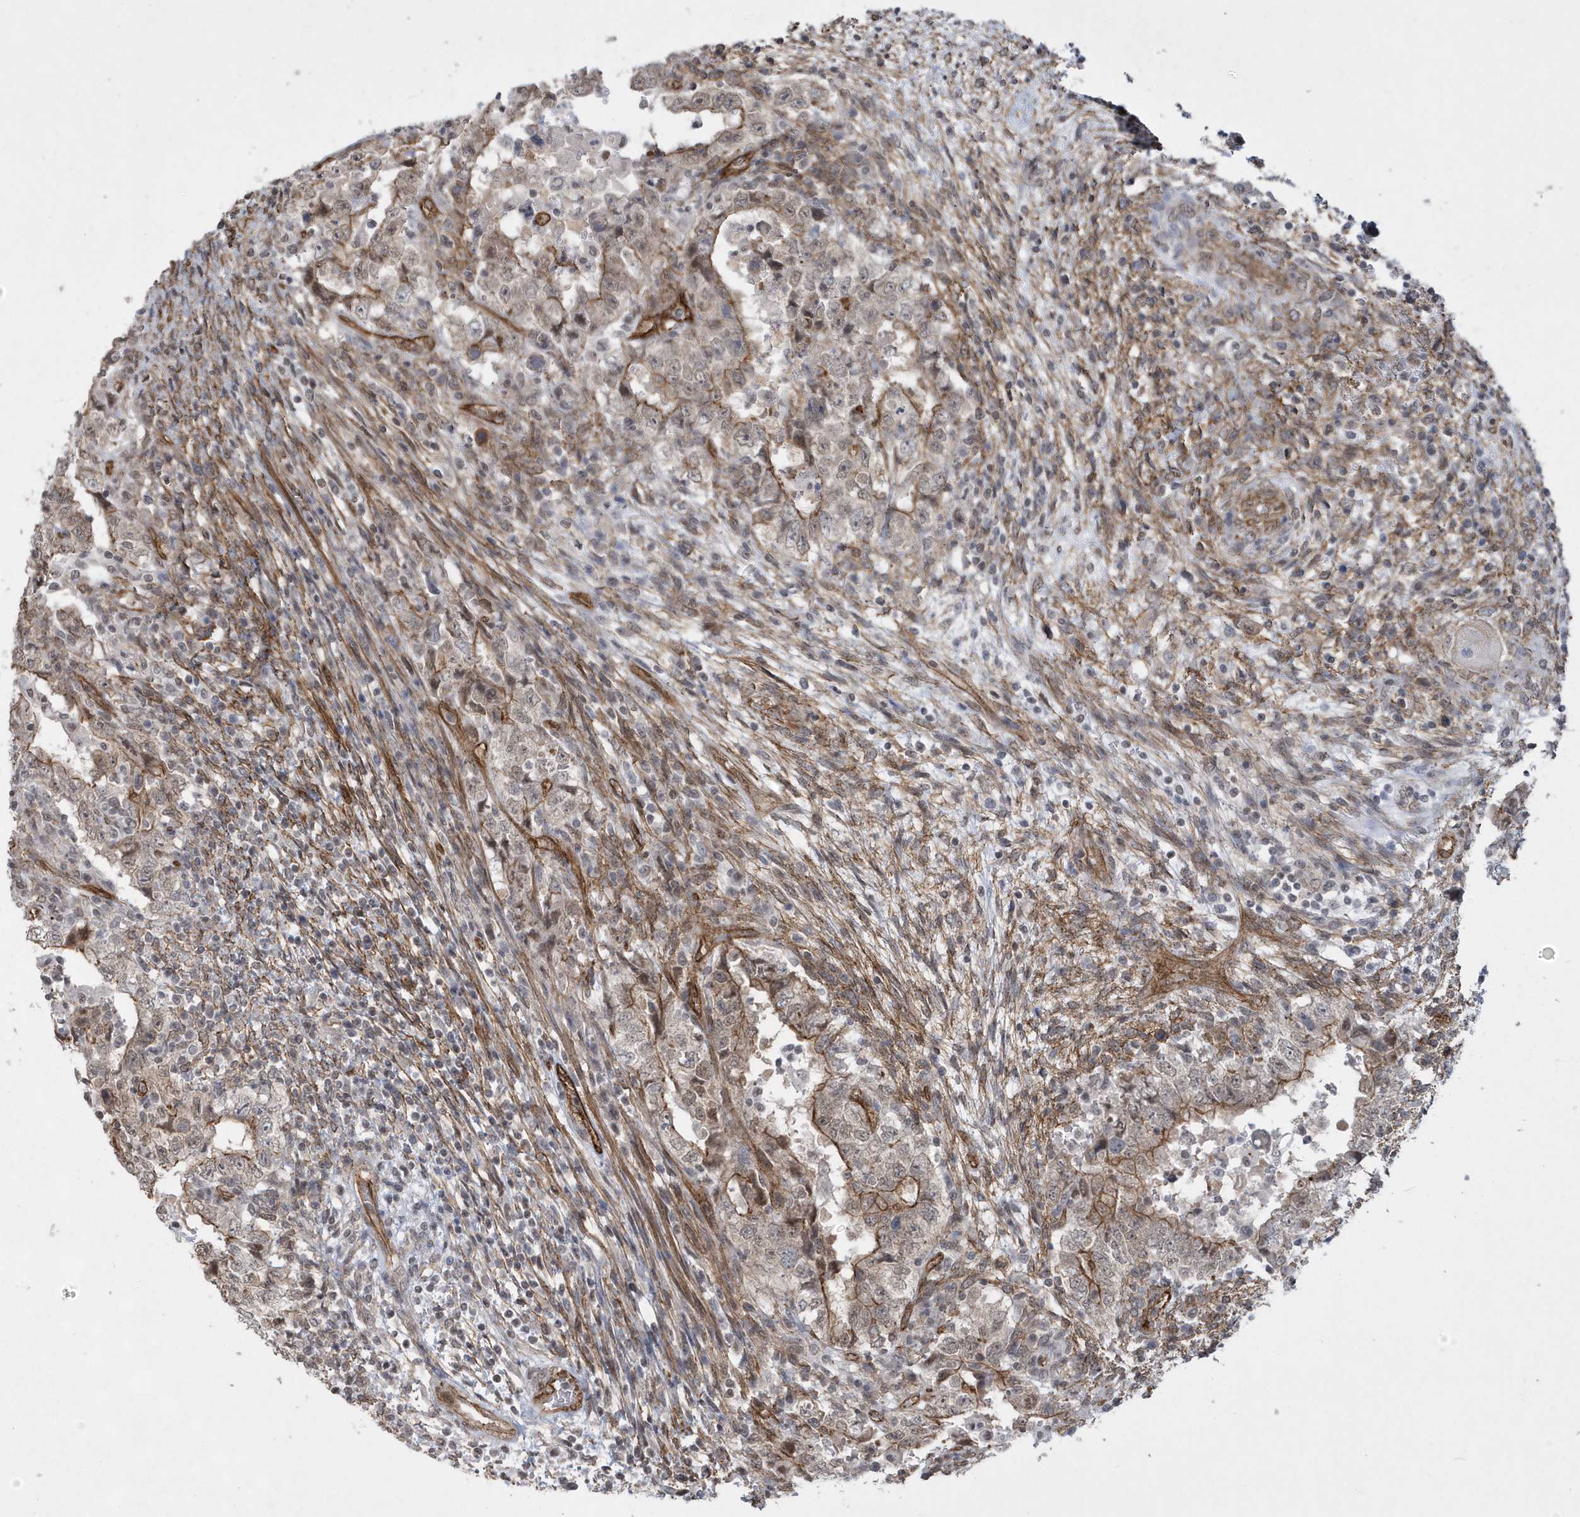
{"staining": {"intensity": "moderate", "quantity": "<25%", "location": "cytoplasmic/membranous"}, "tissue": "testis cancer", "cell_type": "Tumor cells", "image_type": "cancer", "snomed": [{"axis": "morphology", "description": "Carcinoma, Embryonal, NOS"}, {"axis": "topography", "description": "Testis"}], "caption": "High-power microscopy captured an immunohistochemistry (IHC) image of embryonal carcinoma (testis), revealing moderate cytoplasmic/membranous expression in about <25% of tumor cells.", "gene": "RAI14", "patient": {"sex": "male", "age": 26}}